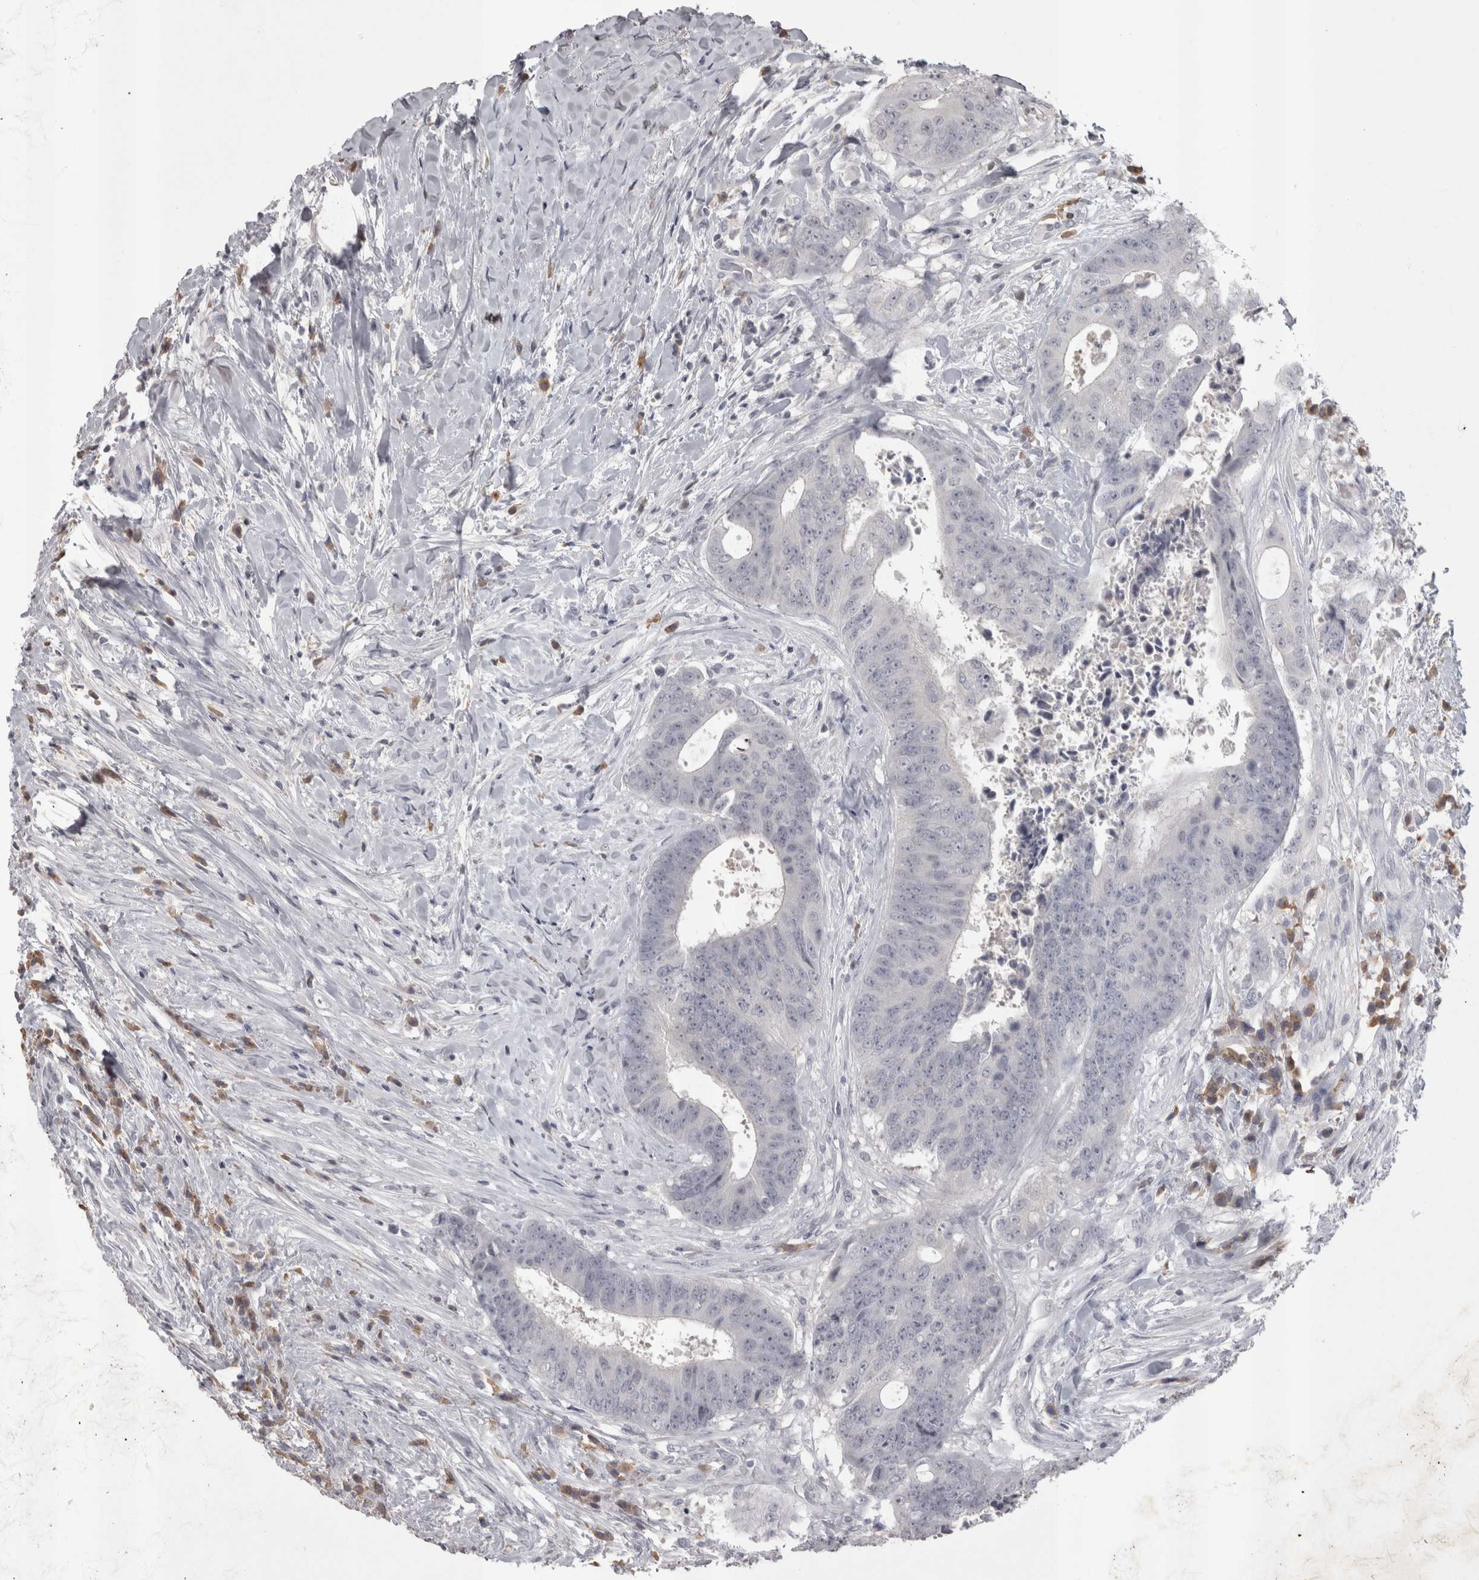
{"staining": {"intensity": "negative", "quantity": "none", "location": "none"}, "tissue": "colorectal cancer", "cell_type": "Tumor cells", "image_type": "cancer", "snomed": [{"axis": "morphology", "description": "Adenocarcinoma, NOS"}, {"axis": "topography", "description": "Rectum"}], "caption": "Image shows no protein staining in tumor cells of colorectal cancer (adenocarcinoma) tissue.", "gene": "LAX1", "patient": {"sex": "male", "age": 72}}